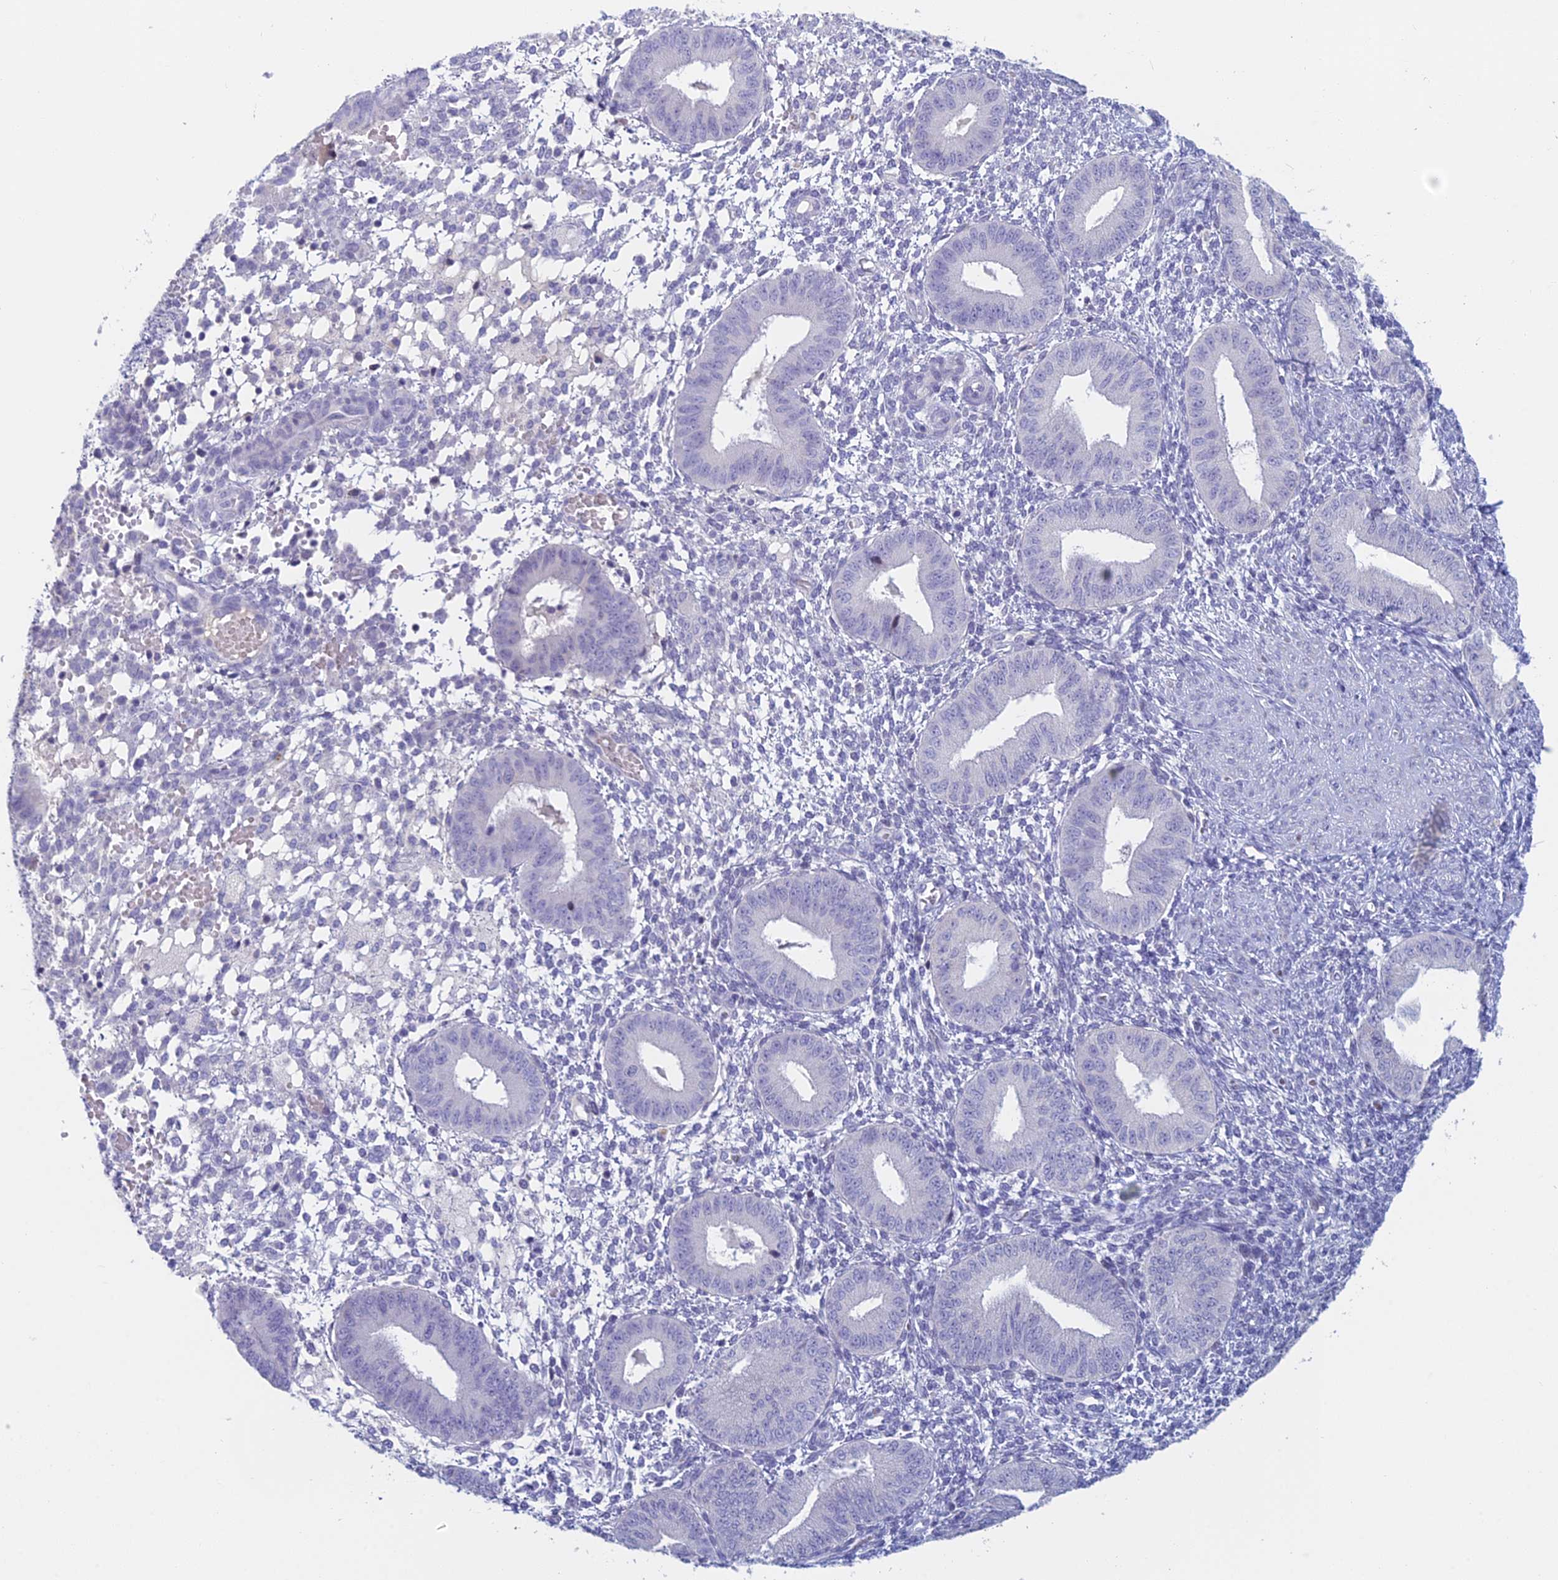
{"staining": {"intensity": "negative", "quantity": "none", "location": "none"}, "tissue": "endometrium", "cell_type": "Cells in endometrial stroma", "image_type": "normal", "snomed": [{"axis": "morphology", "description": "Normal tissue, NOS"}, {"axis": "topography", "description": "Endometrium"}], "caption": "High magnification brightfield microscopy of benign endometrium stained with DAB (3,3'-diaminobenzidine) (brown) and counterstained with hematoxylin (blue): cells in endometrial stroma show no significant staining.", "gene": "REXO5", "patient": {"sex": "female", "age": 49}}